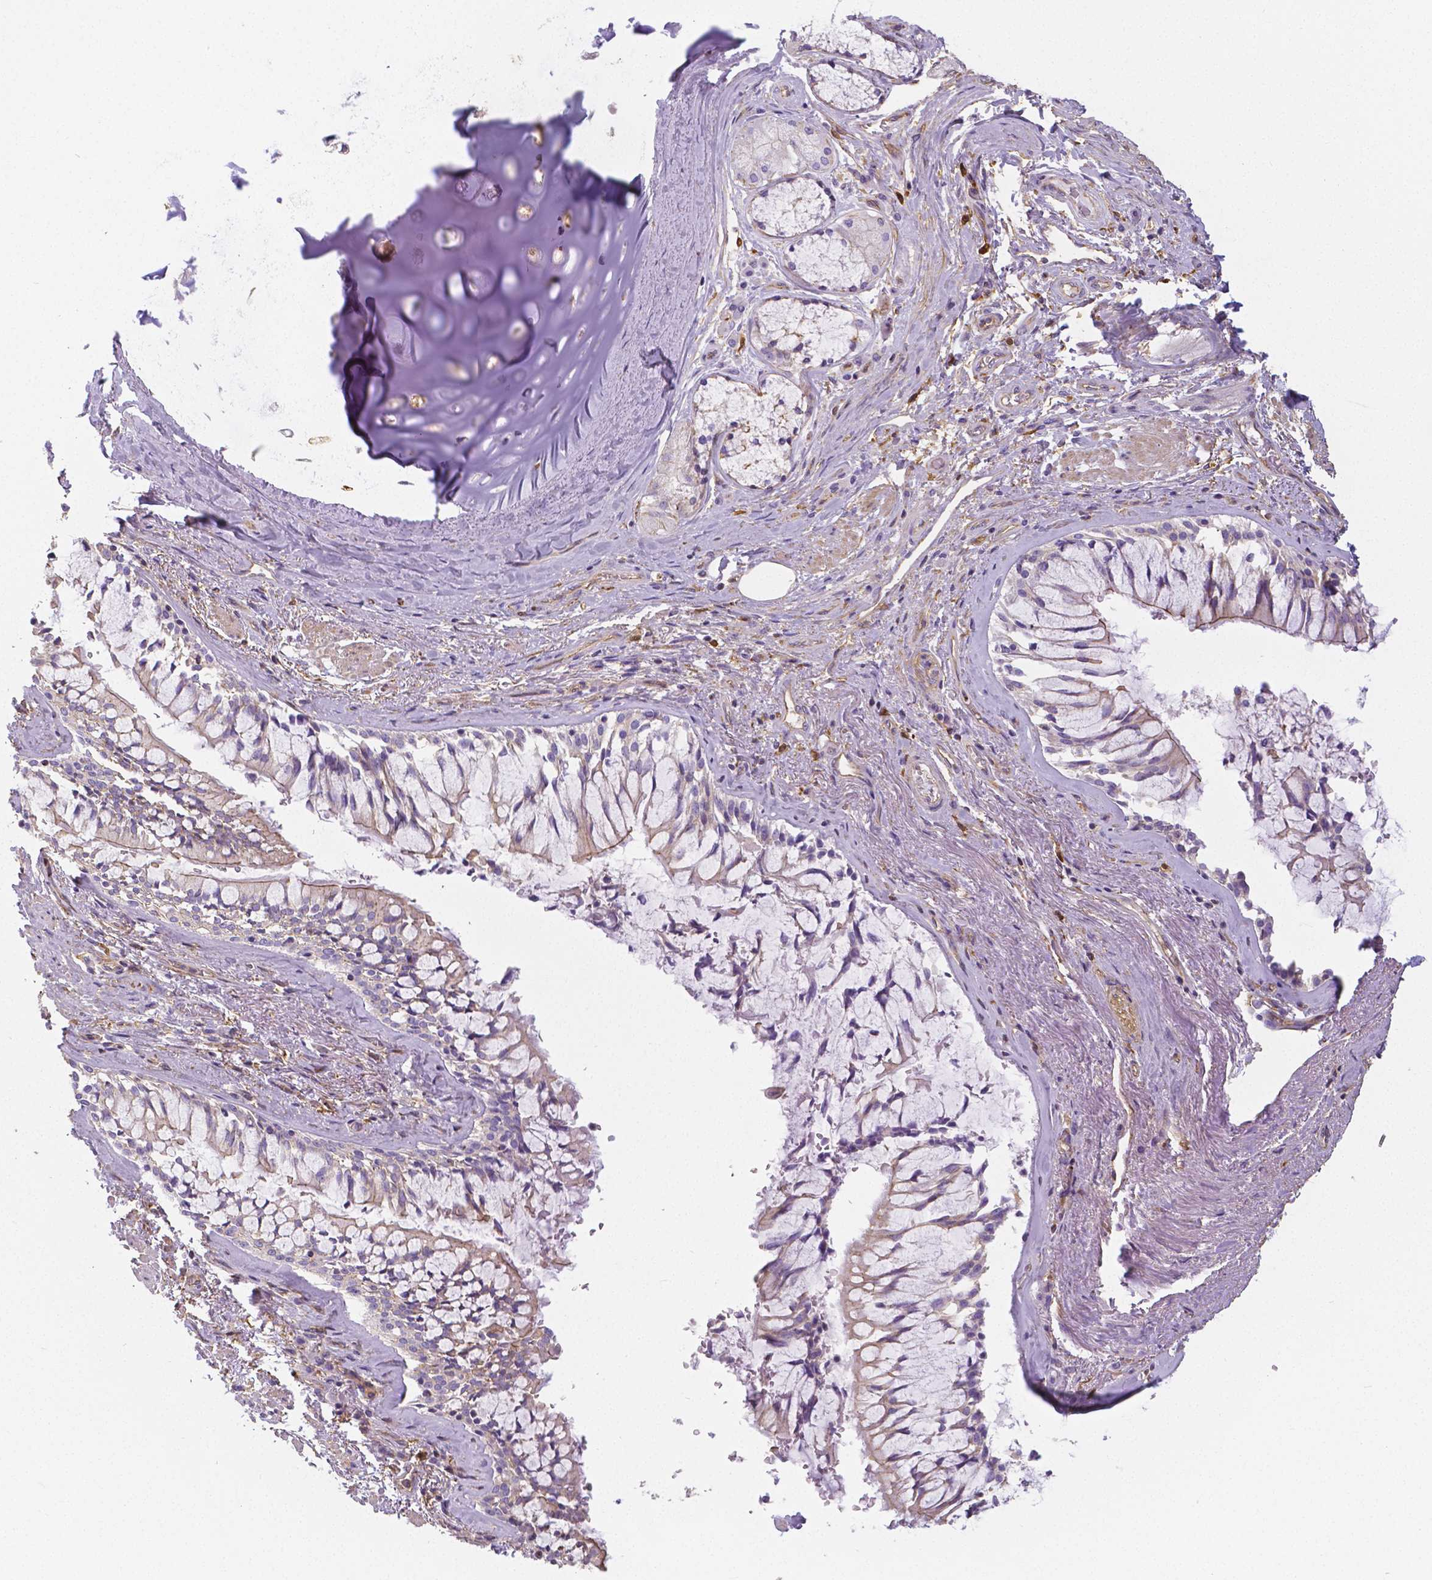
{"staining": {"intensity": "moderate", "quantity": "<25%", "location": "nuclear"}, "tissue": "soft tissue", "cell_type": "Chondrocytes", "image_type": "normal", "snomed": [{"axis": "morphology", "description": "Normal tissue, NOS"}, {"axis": "topography", "description": "Cartilage tissue"}, {"axis": "topography", "description": "Bronchus"}], "caption": "The immunohistochemical stain labels moderate nuclear staining in chondrocytes of benign soft tissue. The staining is performed using DAB brown chromogen to label protein expression. The nuclei are counter-stained blue using hematoxylin.", "gene": "CRMP1", "patient": {"sex": "male", "age": 64}}